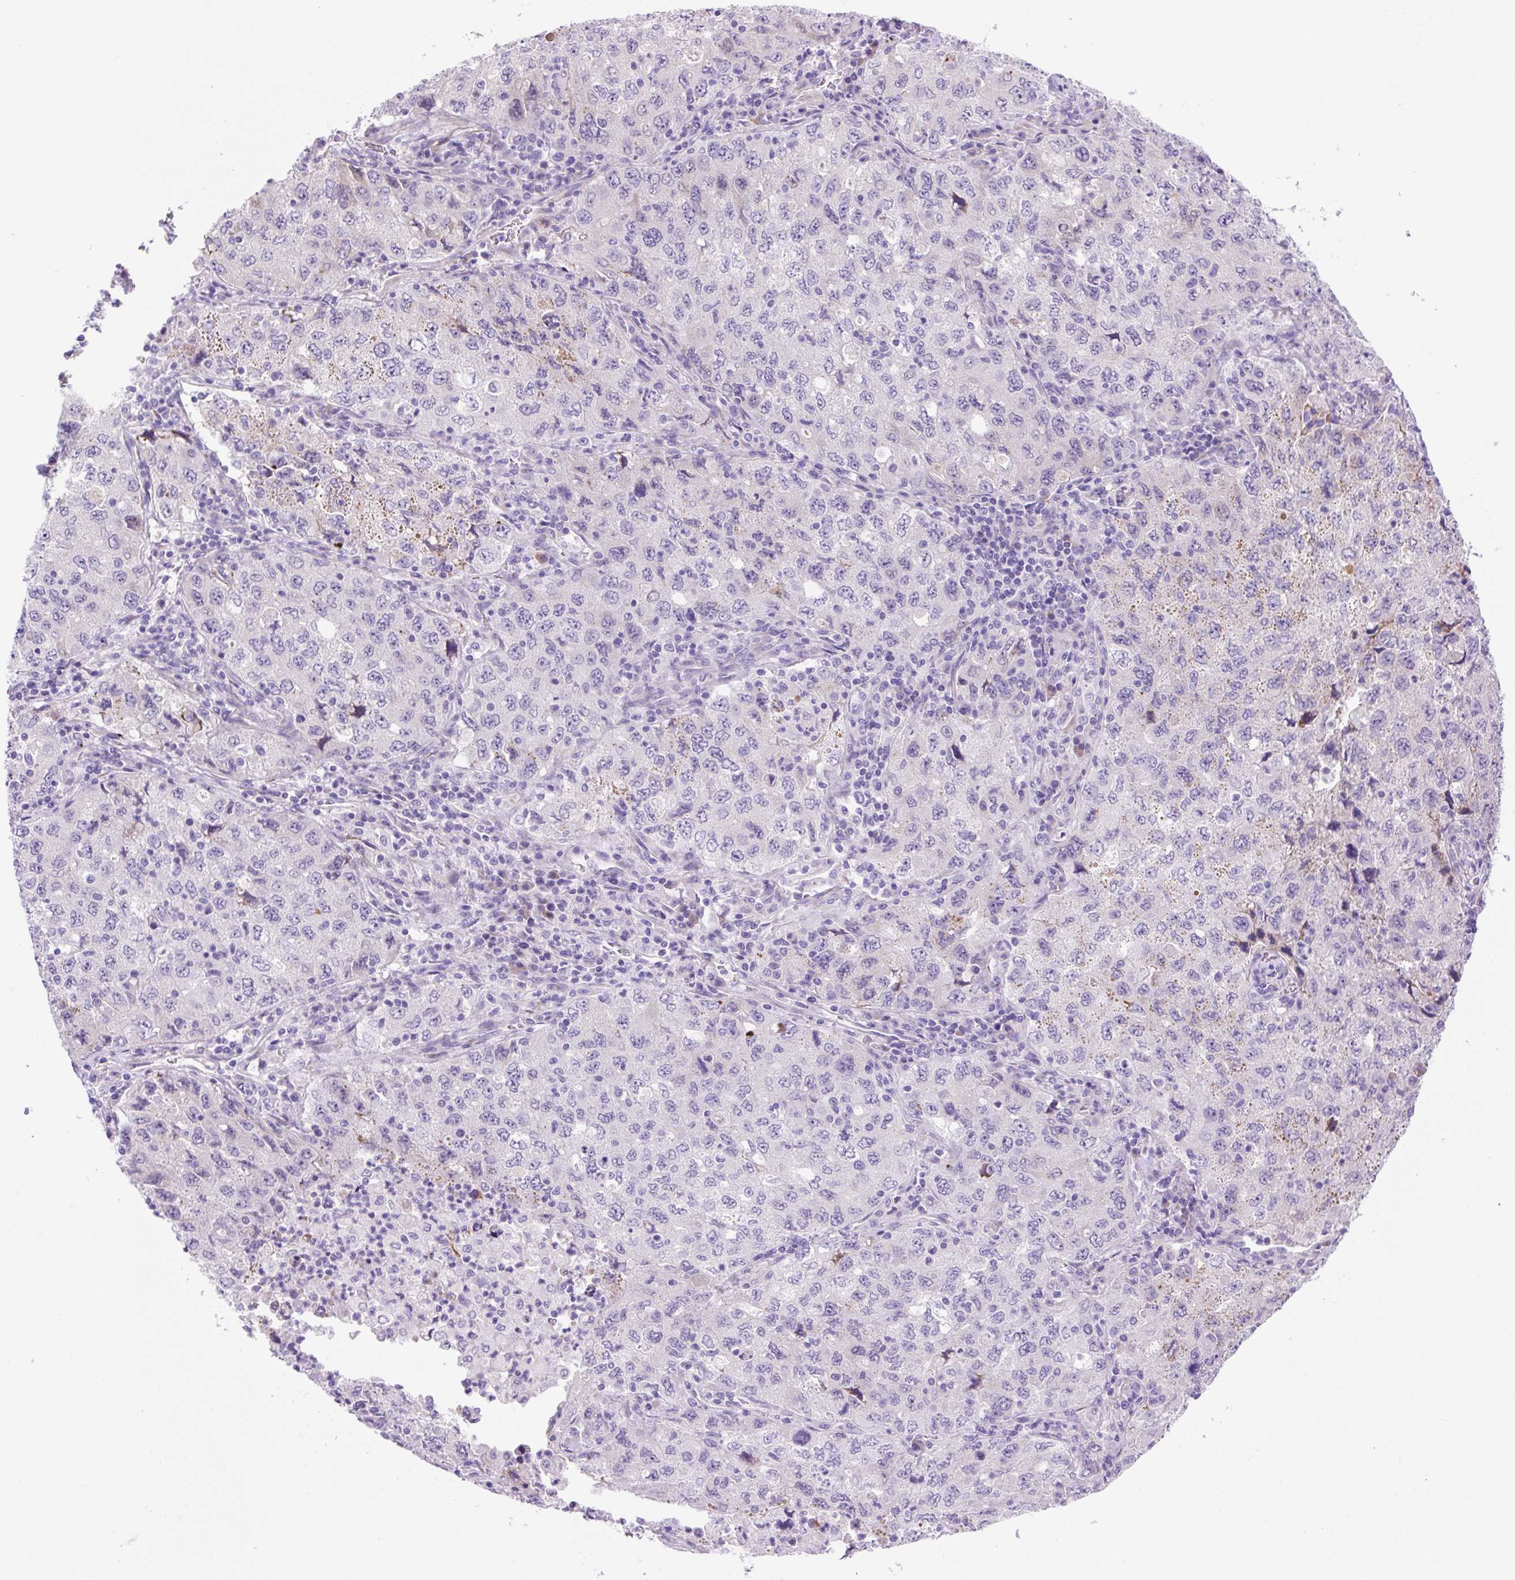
{"staining": {"intensity": "negative", "quantity": "none", "location": "none"}, "tissue": "lung cancer", "cell_type": "Tumor cells", "image_type": "cancer", "snomed": [{"axis": "morphology", "description": "Adenocarcinoma, NOS"}, {"axis": "topography", "description": "Lung"}], "caption": "Immunohistochemical staining of human lung cancer reveals no significant expression in tumor cells. (Stains: DAB immunohistochemistry (IHC) with hematoxylin counter stain, Microscopy: brightfield microscopy at high magnification).", "gene": "ZNF121", "patient": {"sex": "female", "age": 57}}